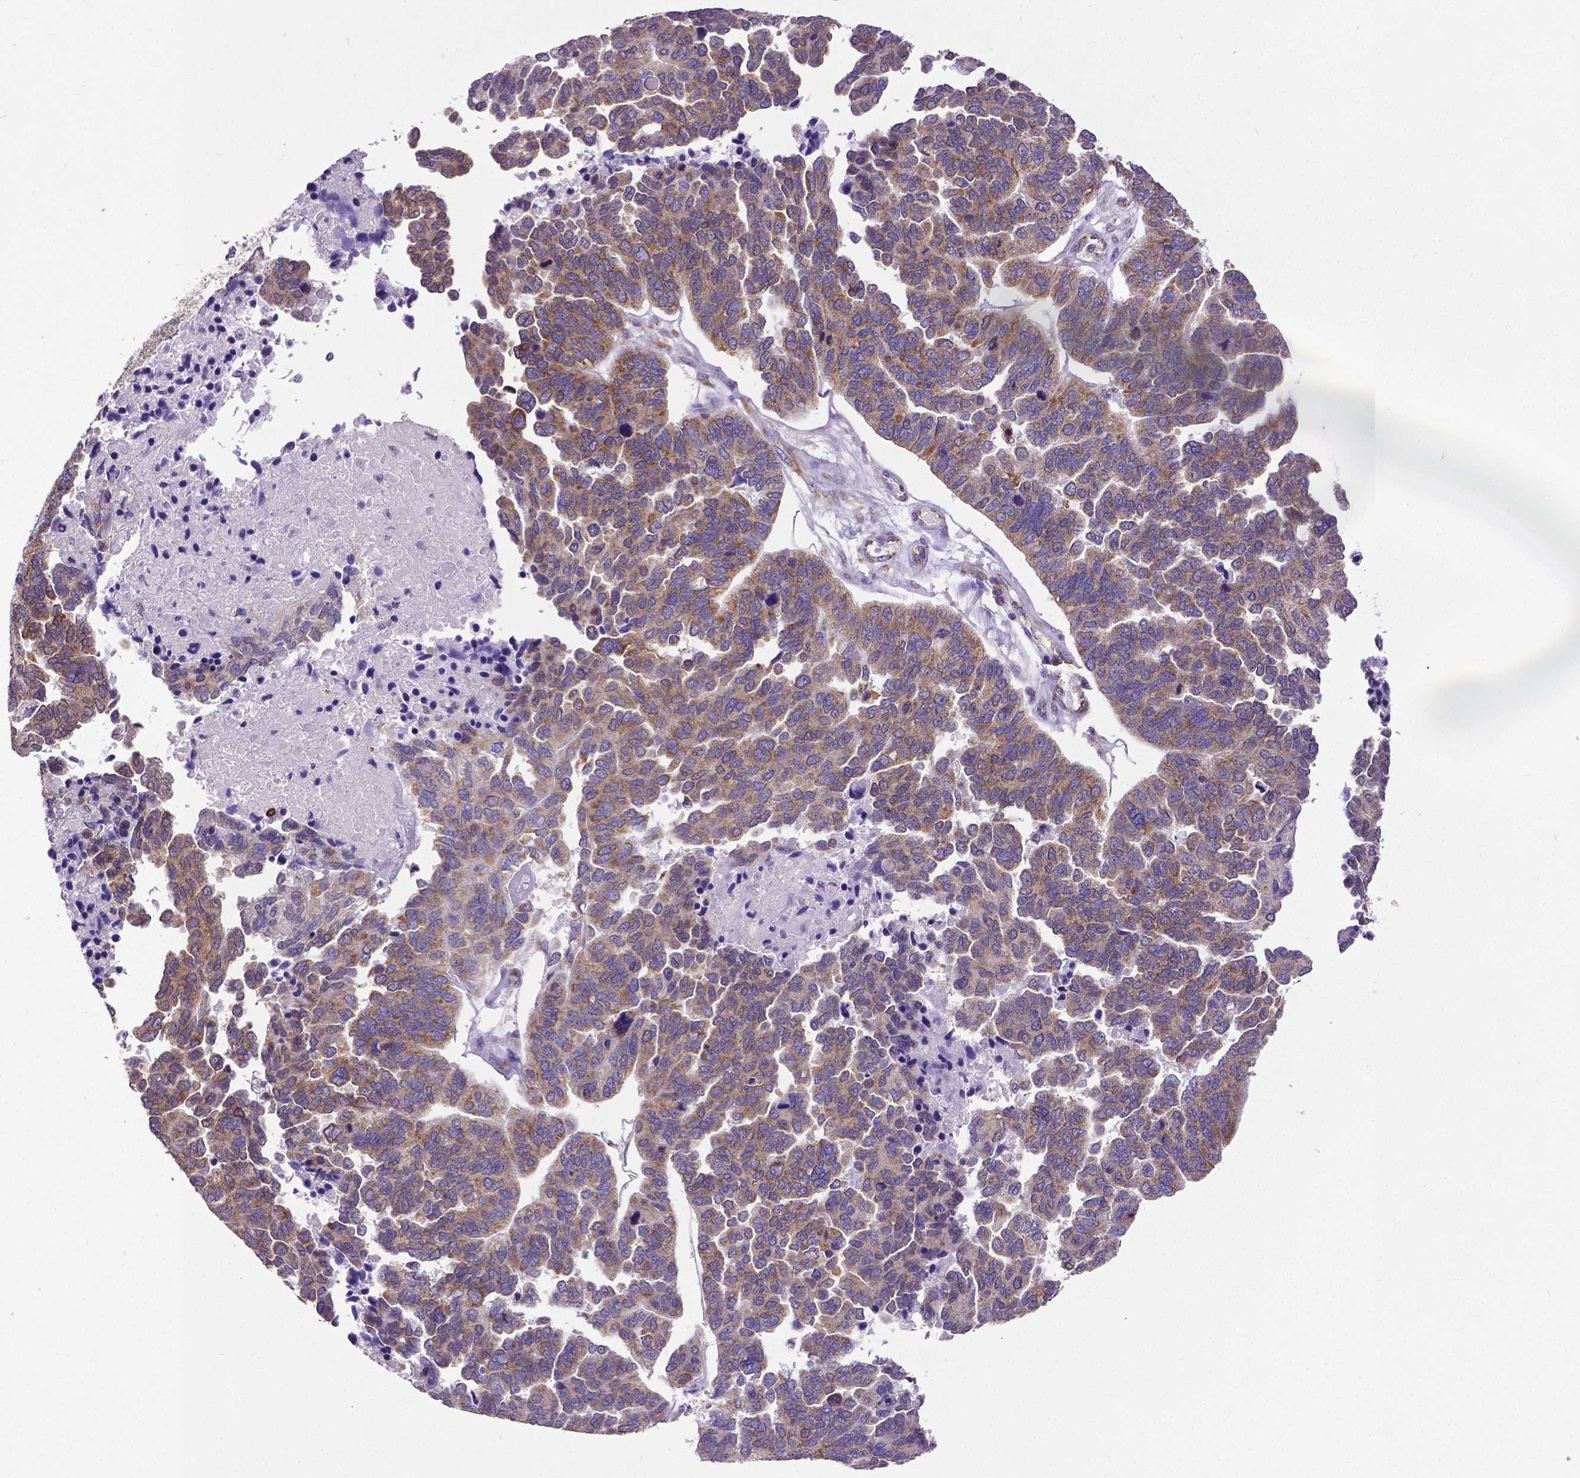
{"staining": {"intensity": "moderate", "quantity": ">75%", "location": "cytoplasmic/membranous"}, "tissue": "ovarian cancer", "cell_type": "Tumor cells", "image_type": "cancer", "snomed": [{"axis": "morphology", "description": "Cystadenocarcinoma, serous, NOS"}, {"axis": "topography", "description": "Ovary"}], "caption": "The image reveals immunohistochemical staining of ovarian serous cystadenocarcinoma. There is moderate cytoplasmic/membranous positivity is present in approximately >75% of tumor cells.", "gene": "MTDH", "patient": {"sex": "female", "age": 64}}